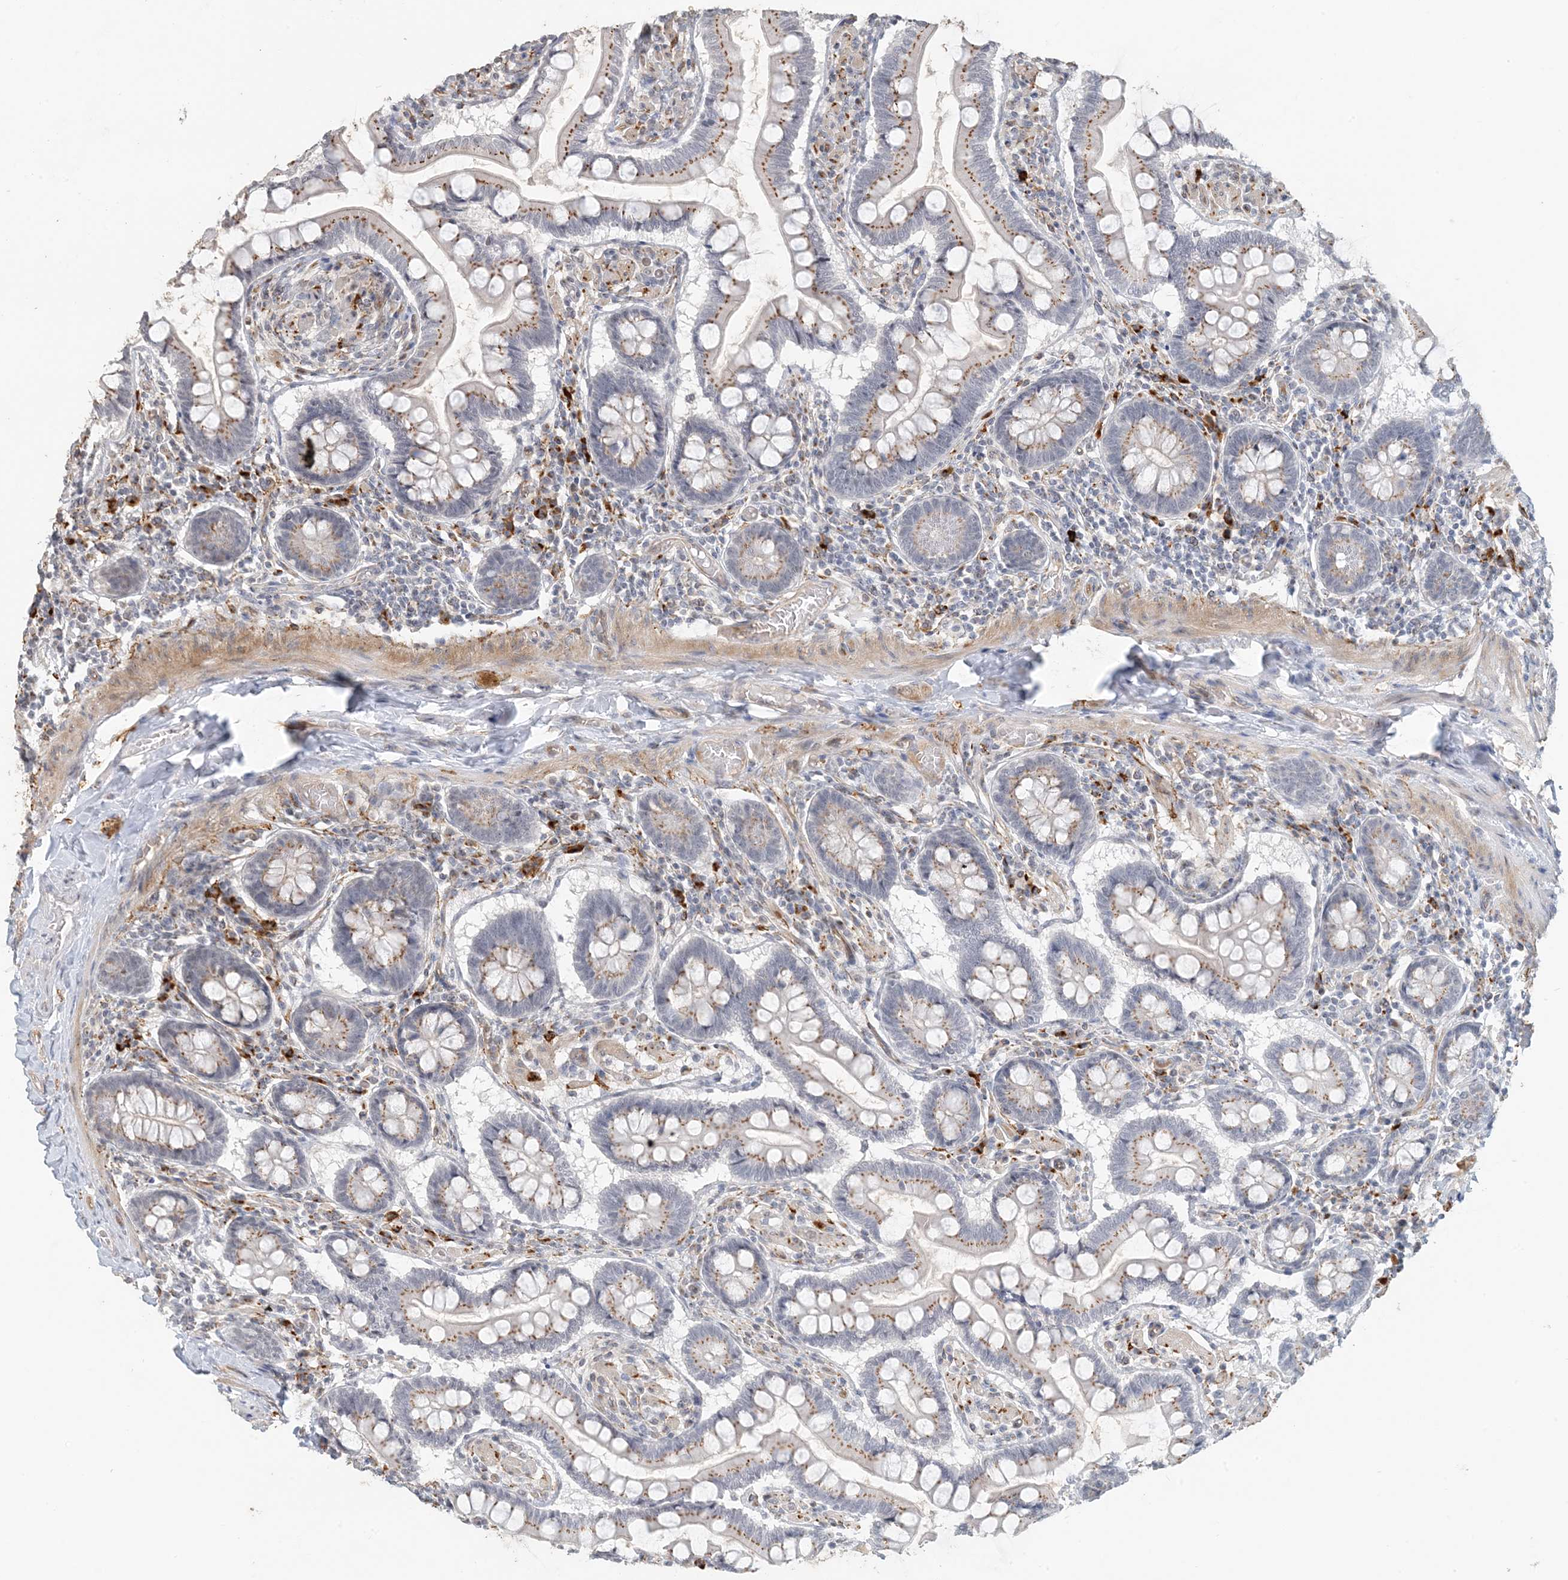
{"staining": {"intensity": "strong", "quantity": "25%-75%", "location": "cytoplasmic/membranous"}, "tissue": "small intestine", "cell_type": "Glandular cells", "image_type": "normal", "snomed": [{"axis": "morphology", "description": "Normal tissue, NOS"}, {"axis": "topography", "description": "Small intestine"}], "caption": "Benign small intestine was stained to show a protein in brown. There is high levels of strong cytoplasmic/membranous positivity in about 25%-75% of glandular cells. The protein is shown in brown color, while the nuclei are stained blue.", "gene": "ZCCHC4", "patient": {"sex": "male", "age": 41}}